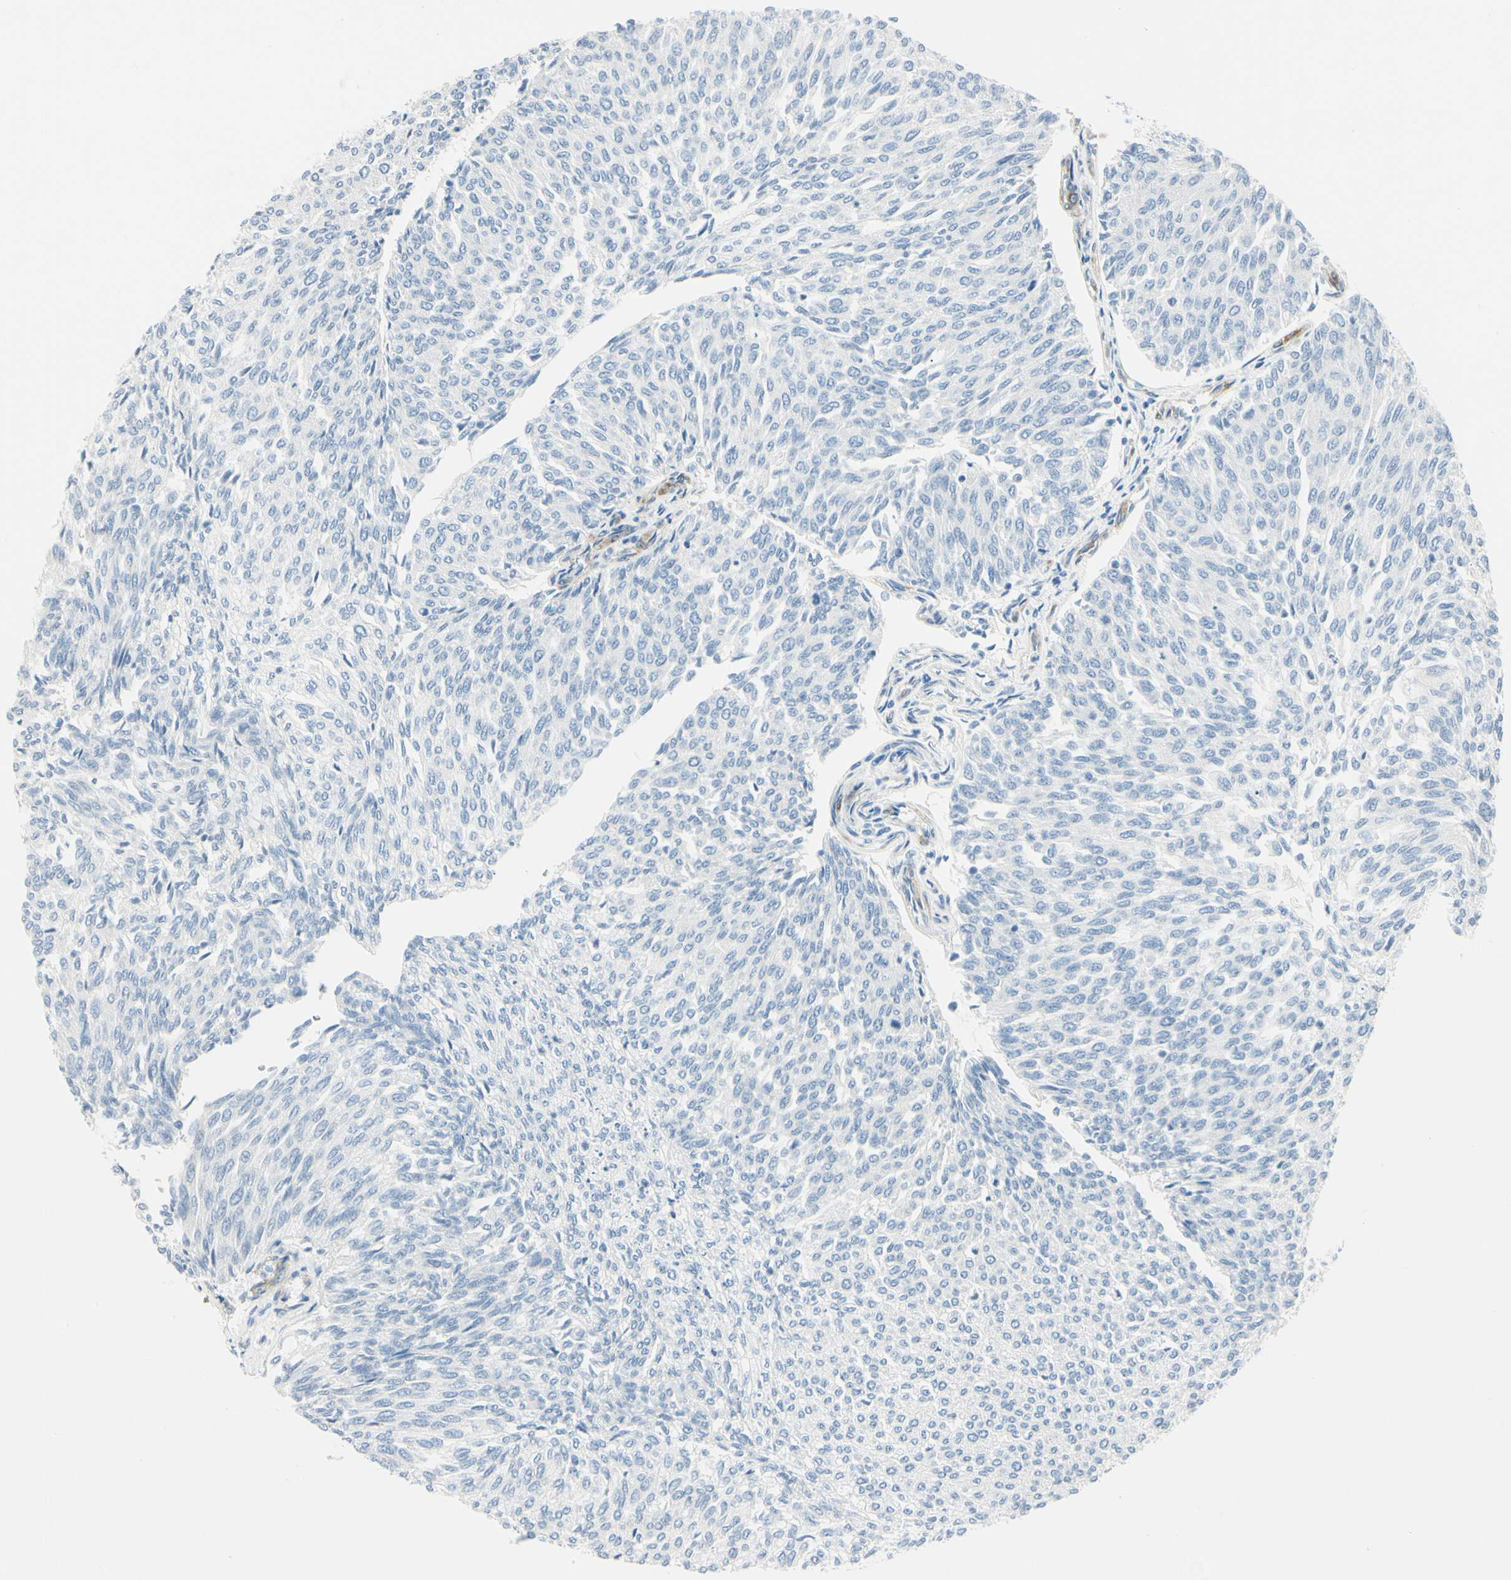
{"staining": {"intensity": "negative", "quantity": "none", "location": "none"}, "tissue": "urothelial cancer", "cell_type": "Tumor cells", "image_type": "cancer", "snomed": [{"axis": "morphology", "description": "Urothelial carcinoma, Low grade"}, {"axis": "topography", "description": "Urinary bladder"}], "caption": "Tumor cells show no significant positivity in urothelial carcinoma (low-grade).", "gene": "AMPH", "patient": {"sex": "female", "age": 79}}